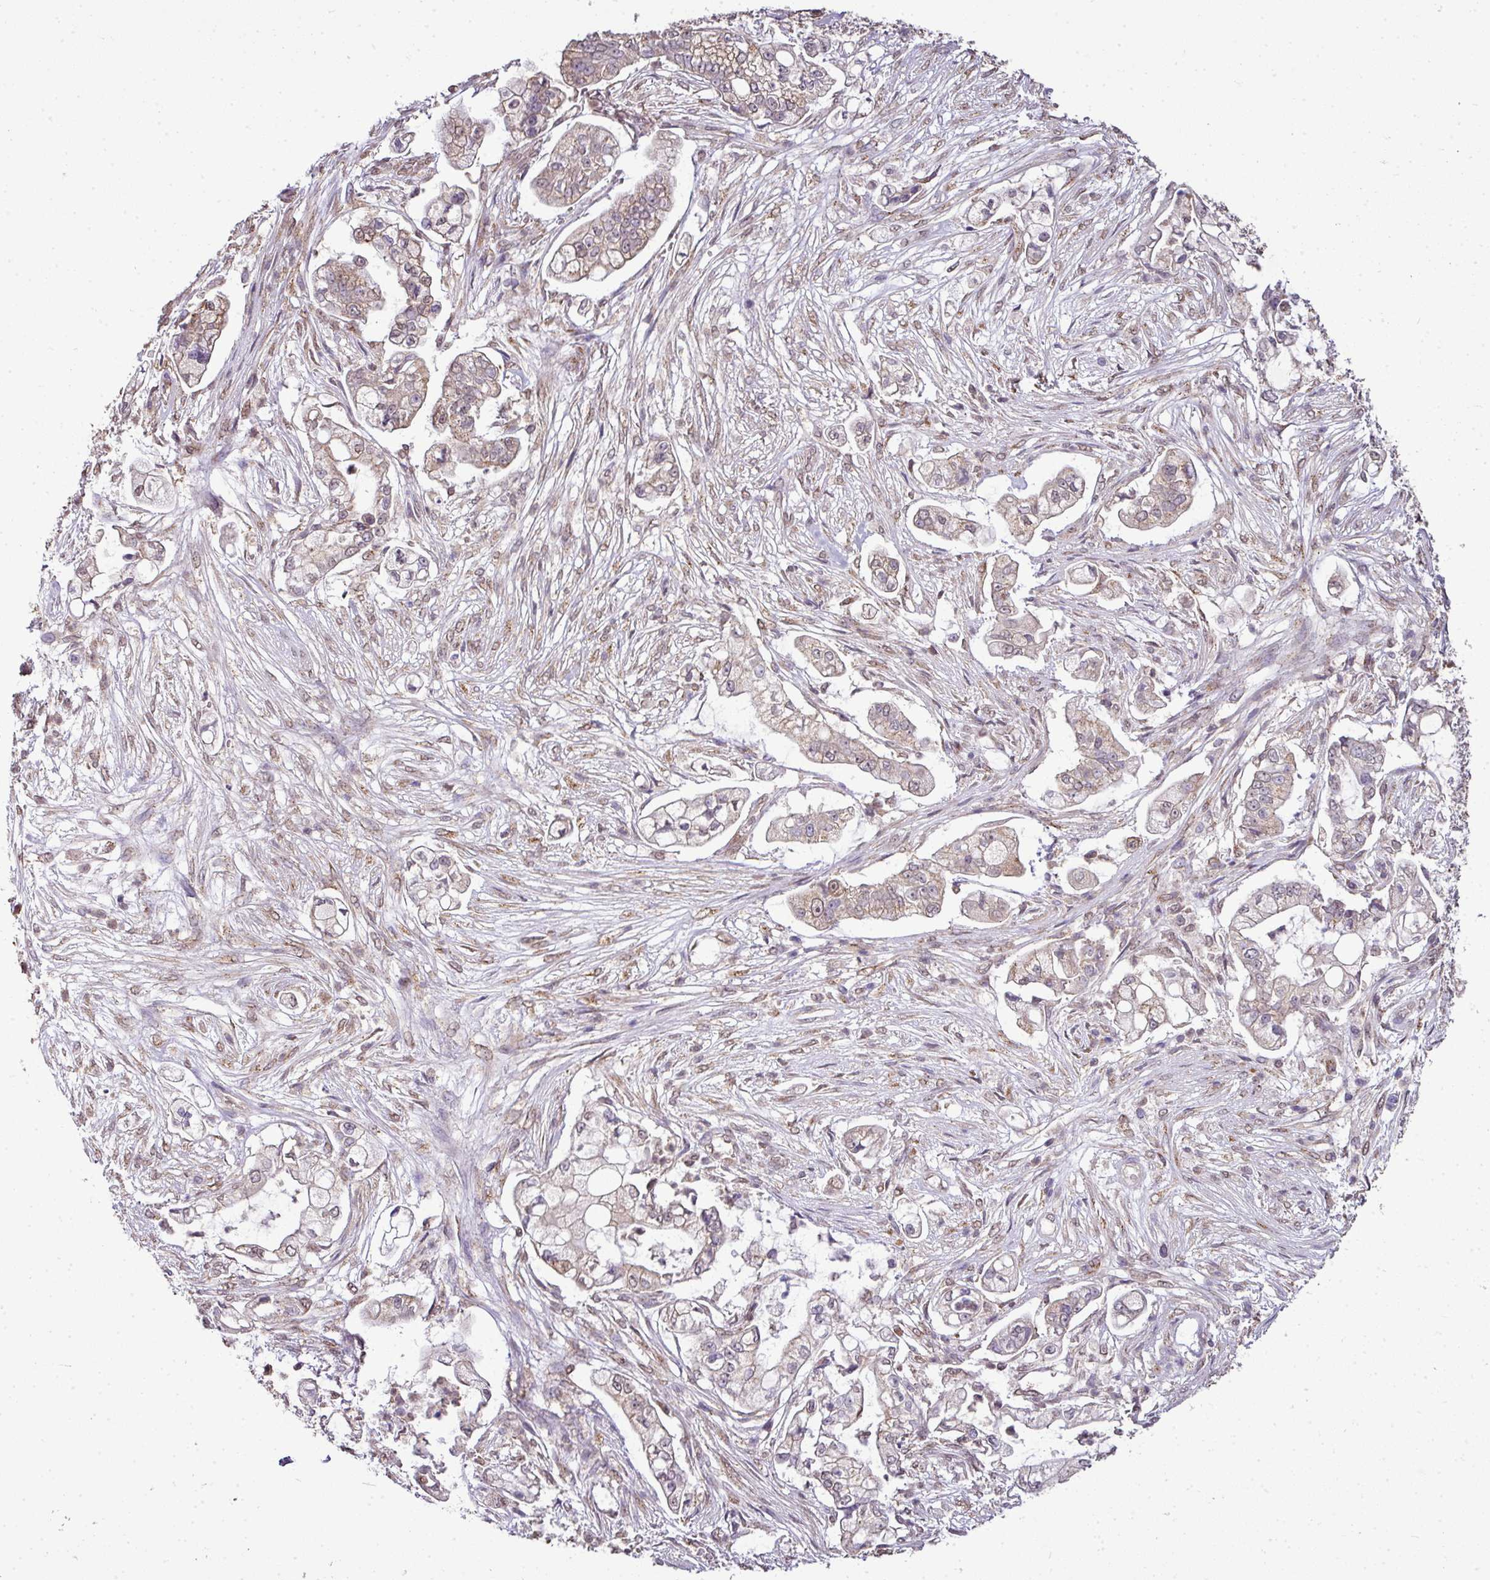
{"staining": {"intensity": "weak", "quantity": ">75%", "location": "cytoplasmic/membranous,nuclear"}, "tissue": "pancreatic cancer", "cell_type": "Tumor cells", "image_type": "cancer", "snomed": [{"axis": "morphology", "description": "Adenocarcinoma, NOS"}, {"axis": "topography", "description": "Pancreas"}], "caption": "High-magnification brightfield microscopy of pancreatic cancer stained with DAB (3,3'-diaminobenzidine) (brown) and counterstained with hematoxylin (blue). tumor cells exhibit weak cytoplasmic/membranous and nuclear expression is identified in approximately>75% of cells. (IHC, brightfield microscopy, high magnification).", "gene": "JPH2", "patient": {"sex": "female", "age": 69}}